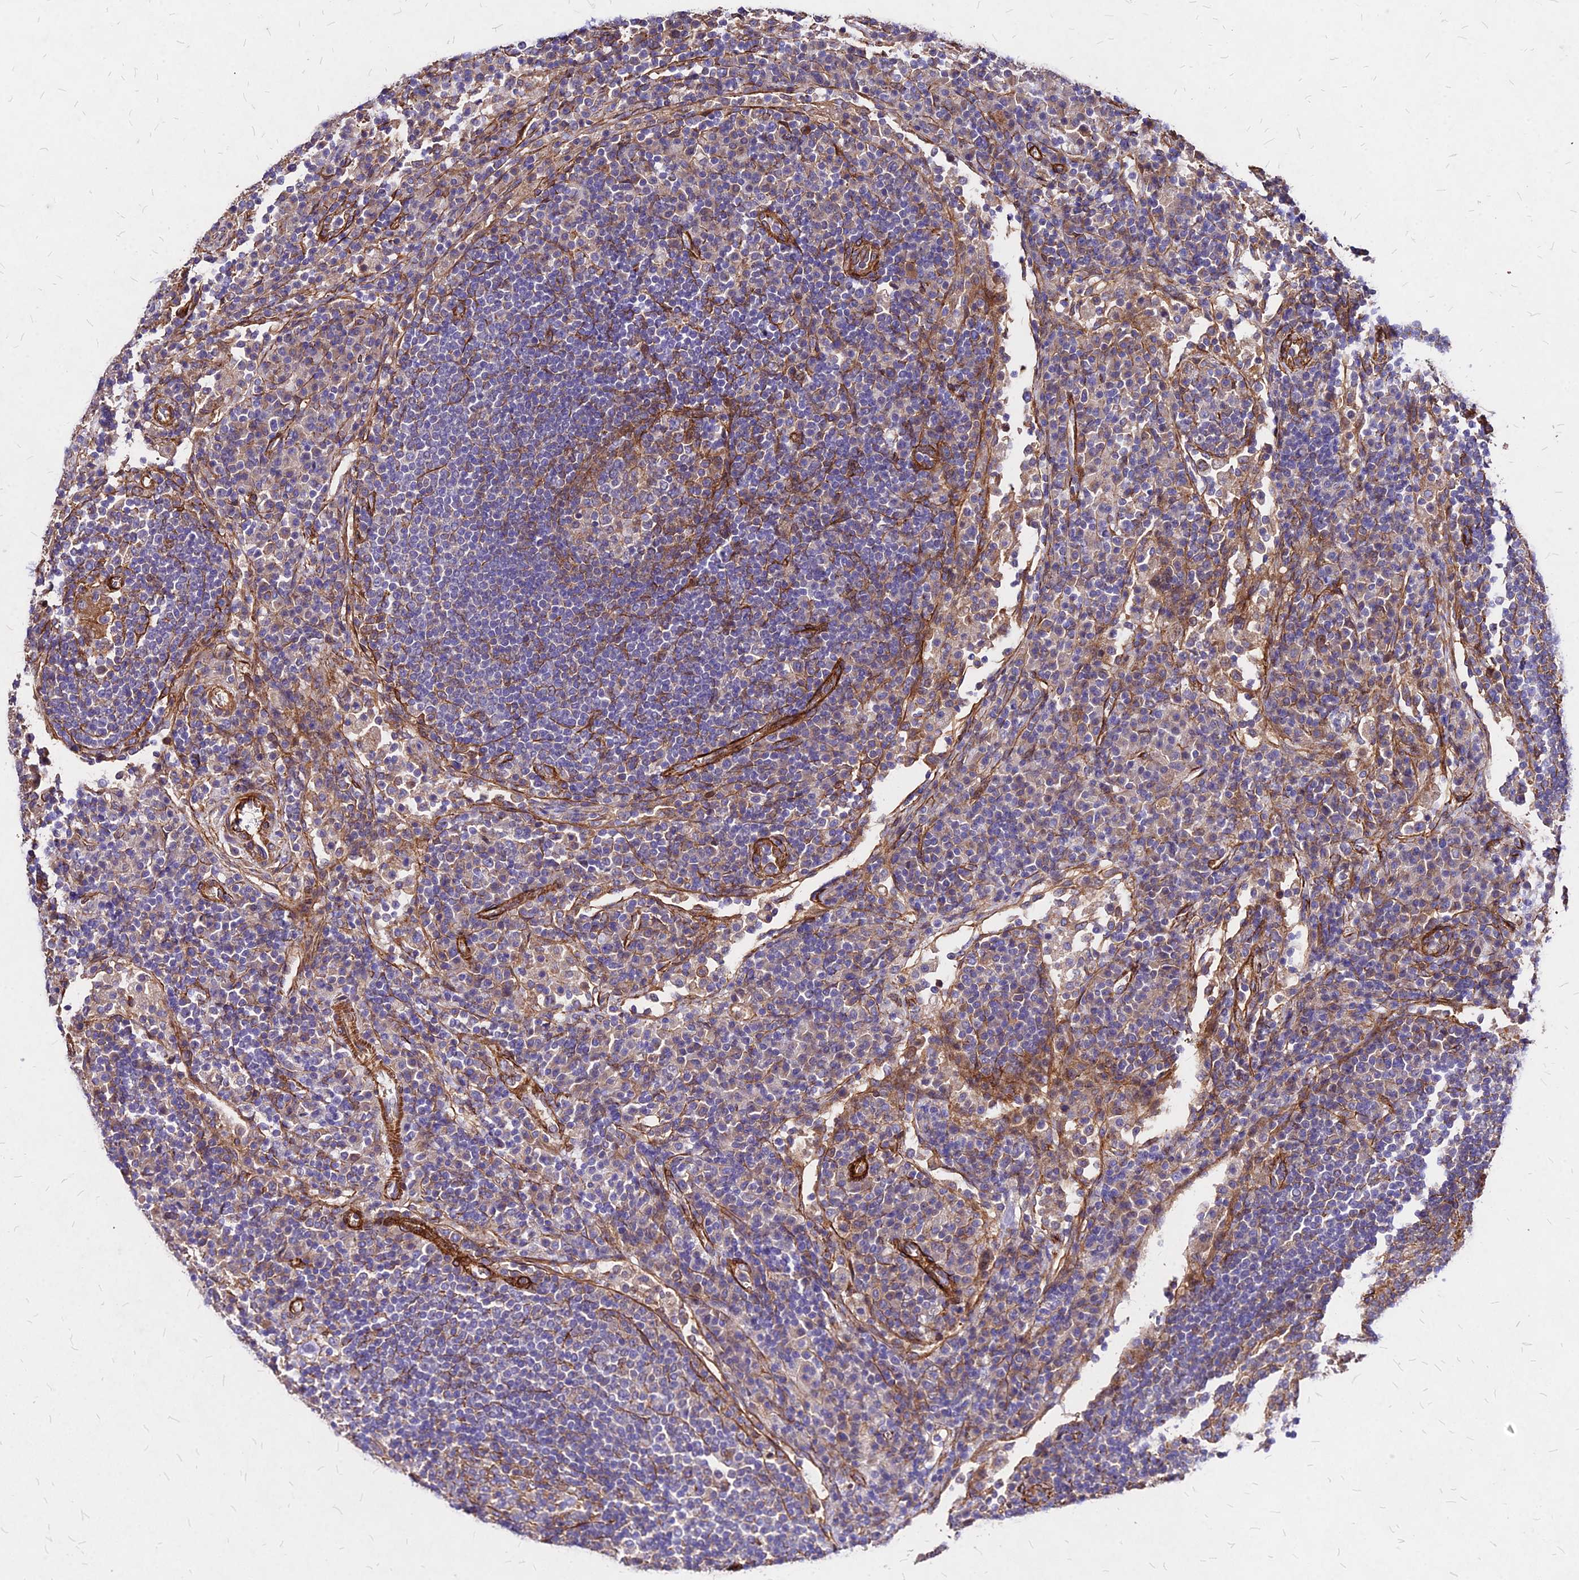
{"staining": {"intensity": "moderate", "quantity": "<25%", "location": "cytoplasmic/membranous"}, "tissue": "lymph node", "cell_type": "Germinal center cells", "image_type": "normal", "snomed": [{"axis": "morphology", "description": "Normal tissue, NOS"}, {"axis": "topography", "description": "Lymph node"}], "caption": "Immunohistochemistry staining of unremarkable lymph node, which demonstrates low levels of moderate cytoplasmic/membranous positivity in about <25% of germinal center cells indicating moderate cytoplasmic/membranous protein expression. The staining was performed using DAB (3,3'-diaminobenzidine) (brown) for protein detection and nuclei were counterstained in hematoxylin (blue).", "gene": "EFCC1", "patient": {"sex": "female", "age": 53}}